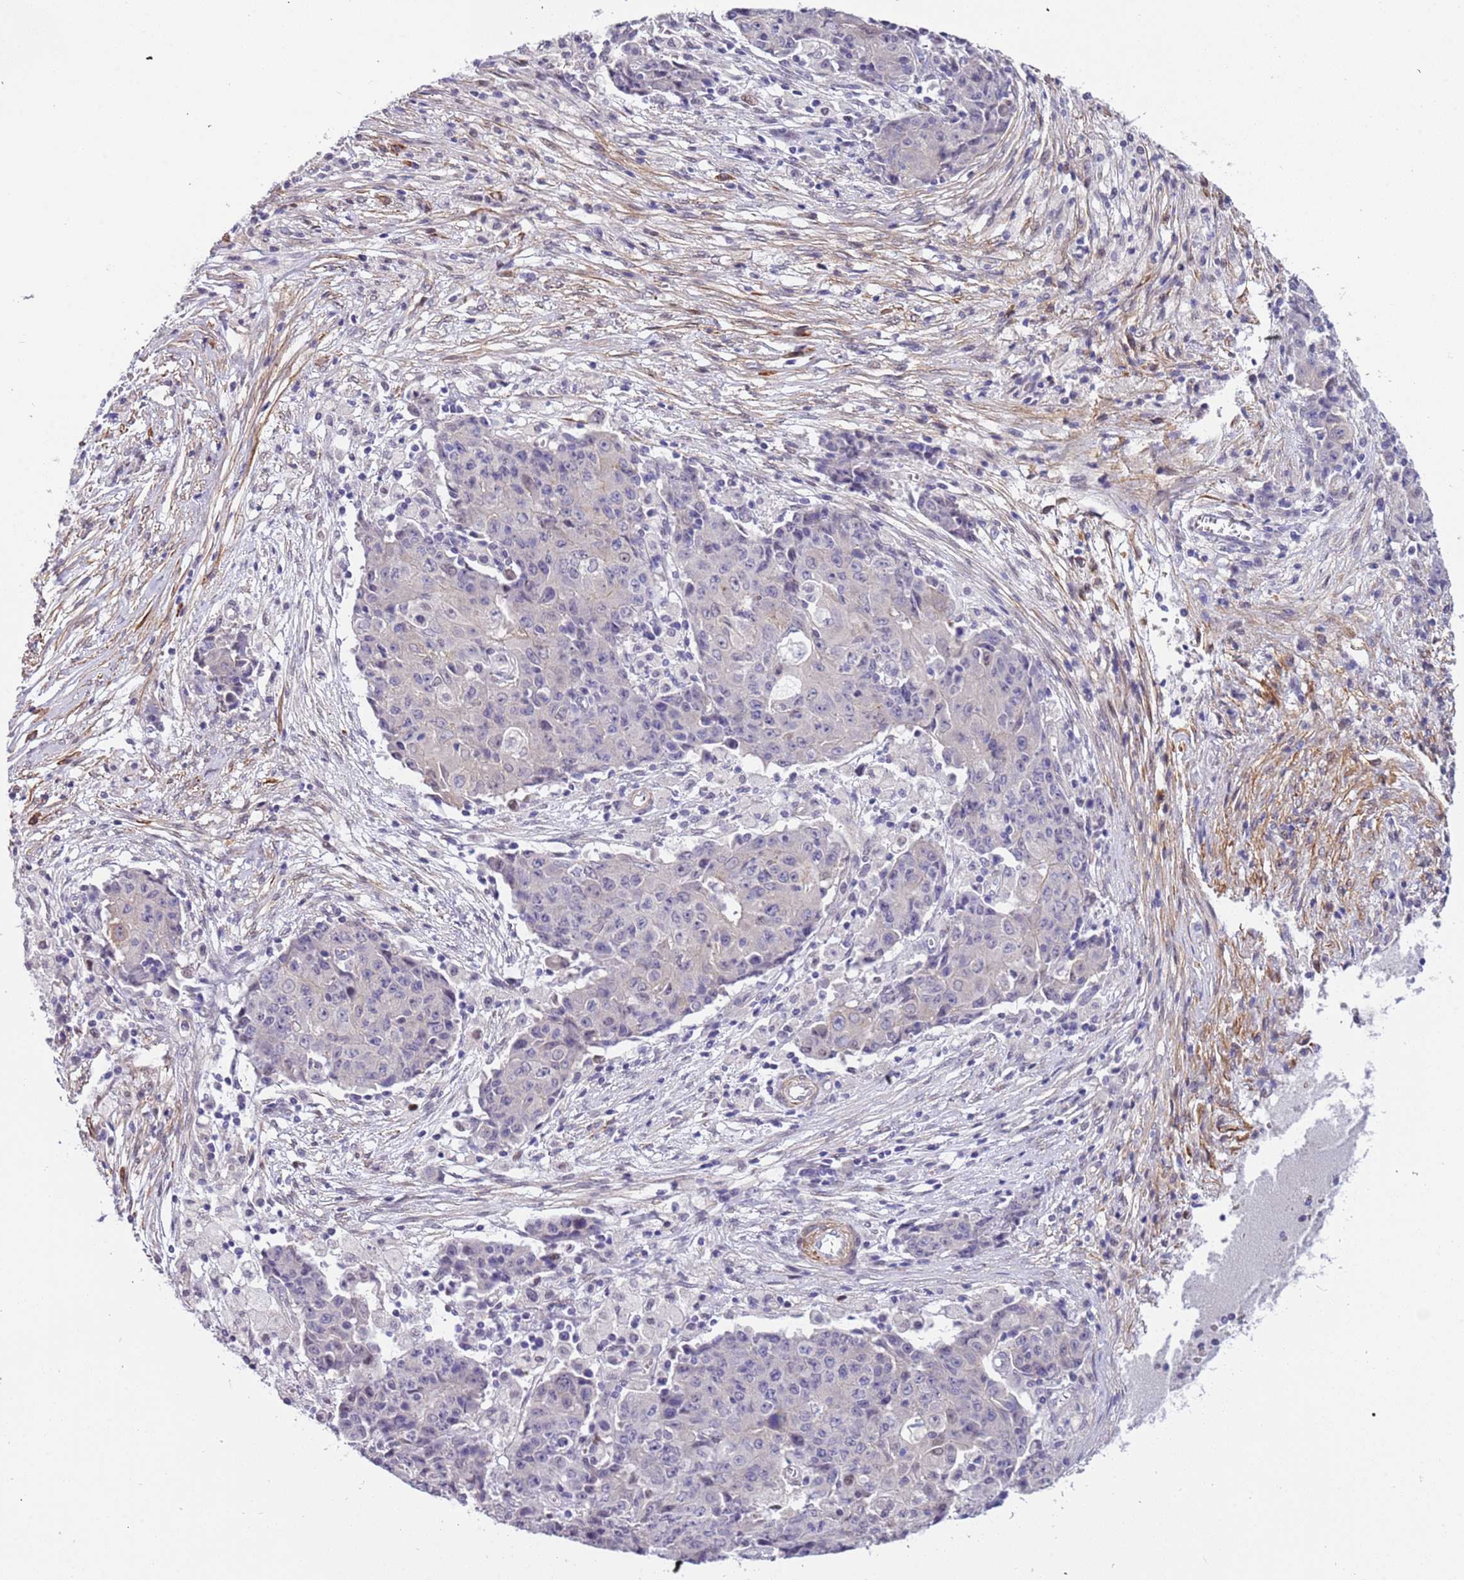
{"staining": {"intensity": "negative", "quantity": "none", "location": "none"}, "tissue": "ovarian cancer", "cell_type": "Tumor cells", "image_type": "cancer", "snomed": [{"axis": "morphology", "description": "Carcinoma, endometroid"}, {"axis": "topography", "description": "Ovary"}], "caption": "The image shows no significant expression in tumor cells of endometroid carcinoma (ovarian). (DAB immunohistochemistry, high magnification).", "gene": "PLEKHH1", "patient": {"sex": "female", "age": 42}}